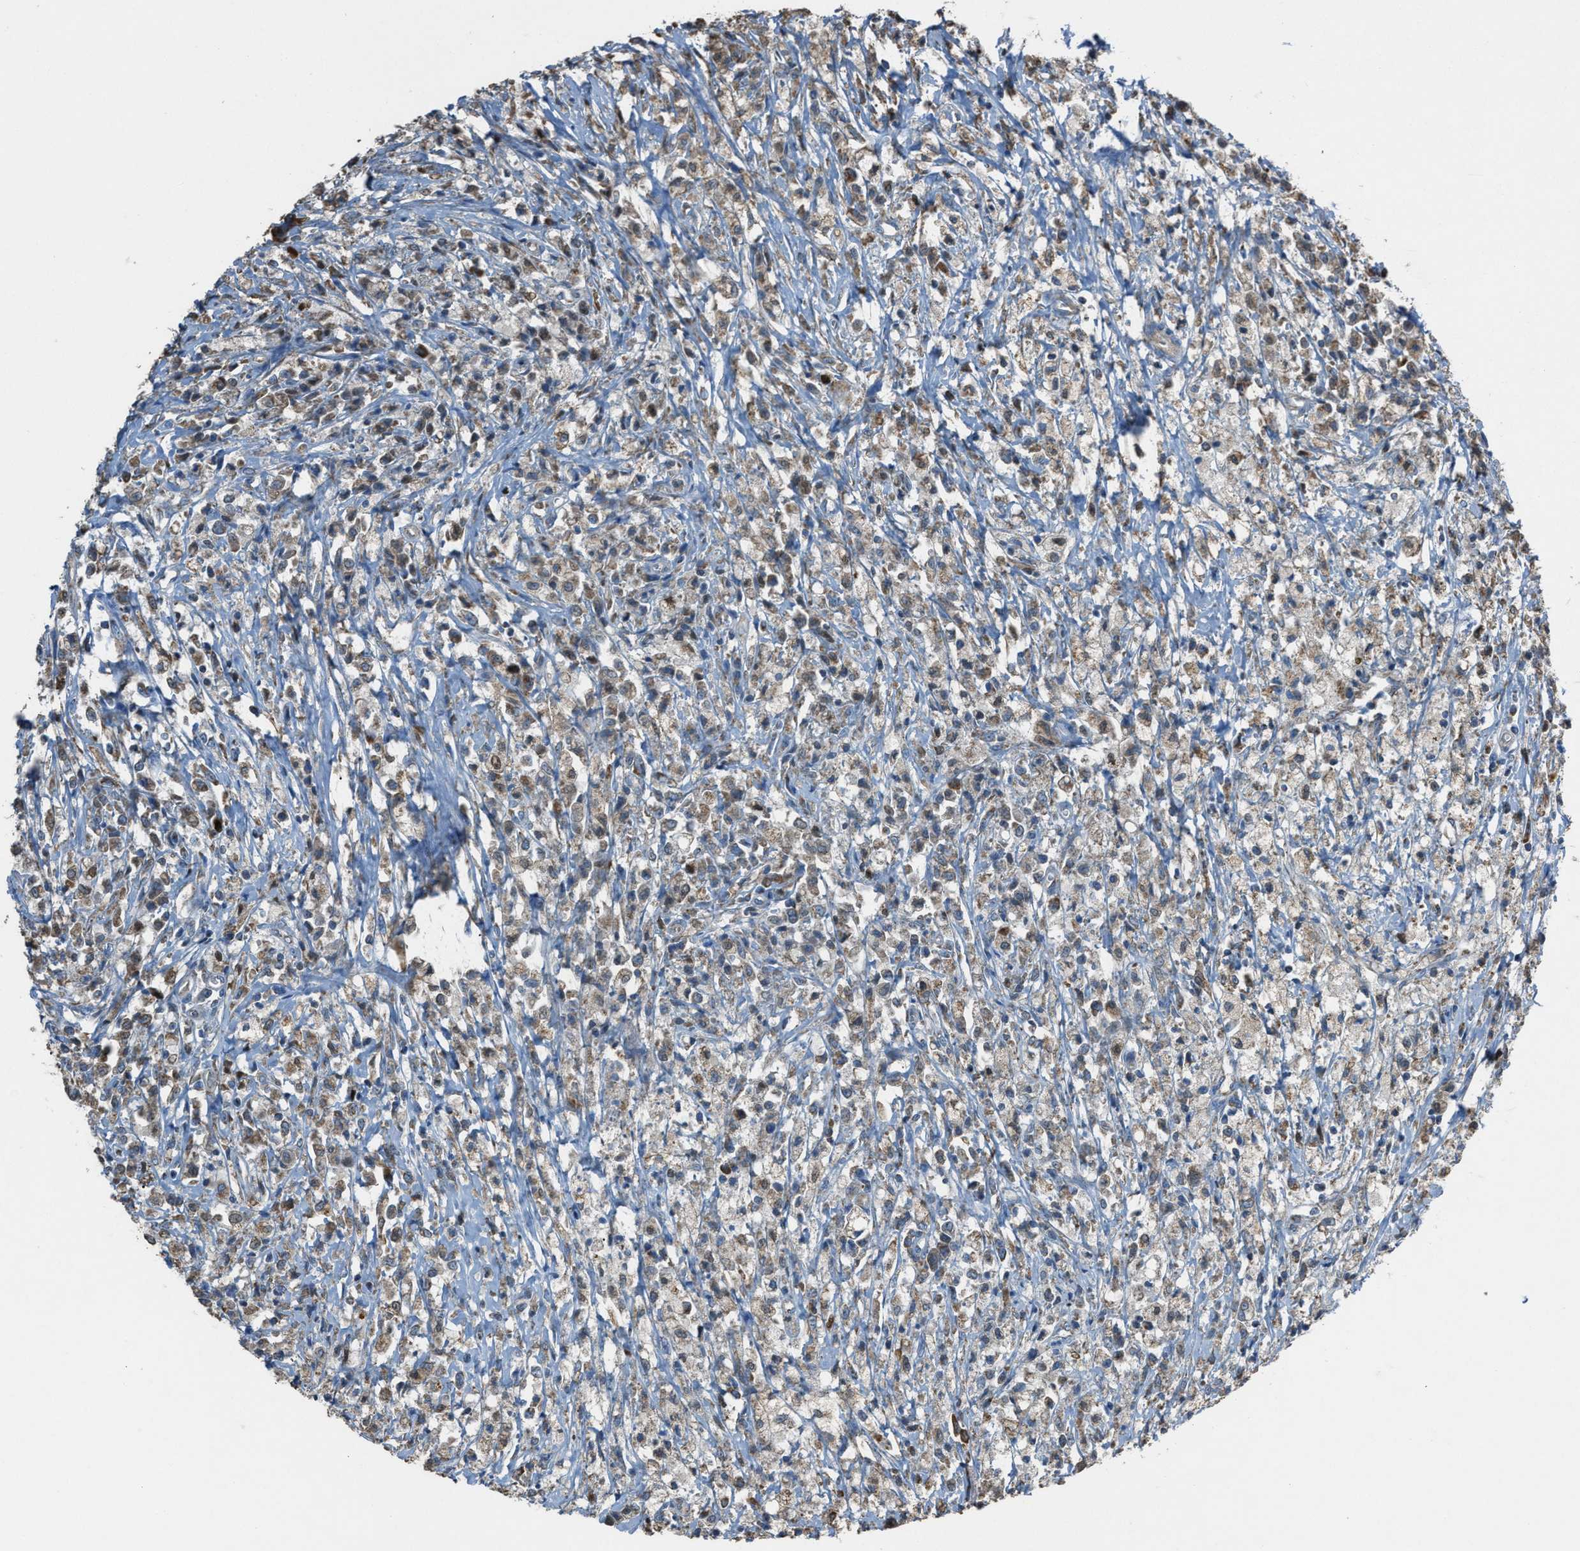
{"staining": {"intensity": "weak", "quantity": ">75%", "location": "cytoplasmic/membranous"}, "tissue": "testis cancer", "cell_type": "Tumor cells", "image_type": "cancer", "snomed": [{"axis": "morphology", "description": "Carcinoma, Embryonal, NOS"}, {"axis": "topography", "description": "Testis"}], "caption": "Embryonal carcinoma (testis) stained with DAB immunohistochemistry reveals low levels of weak cytoplasmic/membranous expression in approximately >75% of tumor cells. (Brightfield microscopy of DAB IHC at high magnification).", "gene": "SLC25A11", "patient": {"sex": "male", "age": 2}}